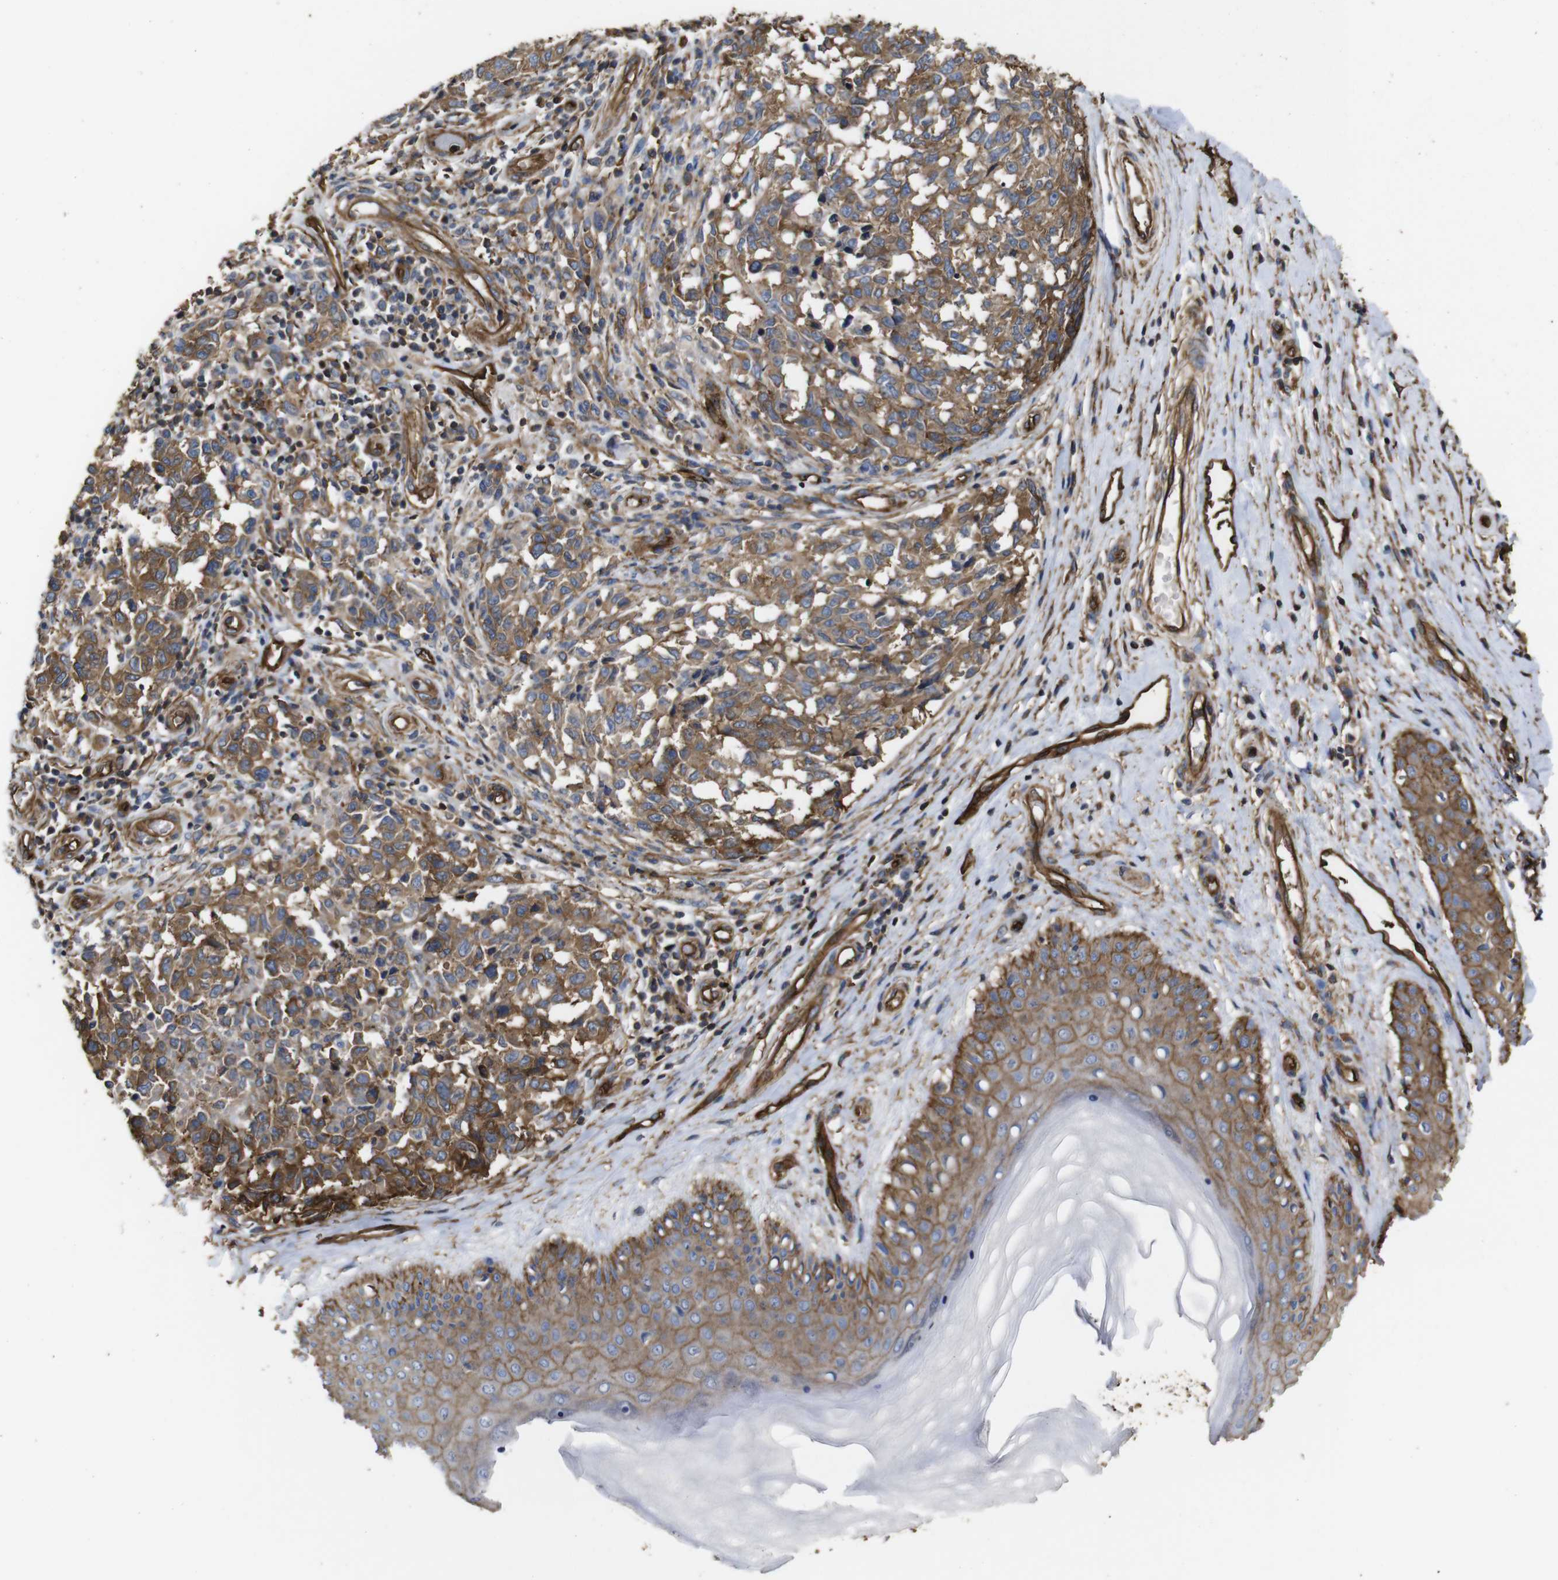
{"staining": {"intensity": "moderate", "quantity": ">75%", "location": "cytoplasmic/membranous"}, "tissue": "melanoma", "cell_type": "Tumor cells", "image_type": "cancer", "snomed": [{"axis": "morphology", "description": "Malignant melanoma, NOS"}, {"axis": "topography", "description": "Skin"}], "caption": "Protein expression by IHC shows moderate cytoplasmic/membranous staining in about >75% of tumor cells in malignant melanoma.", "gene": "SPTBN1", "patient": {"sex": "female", "age": 64}}